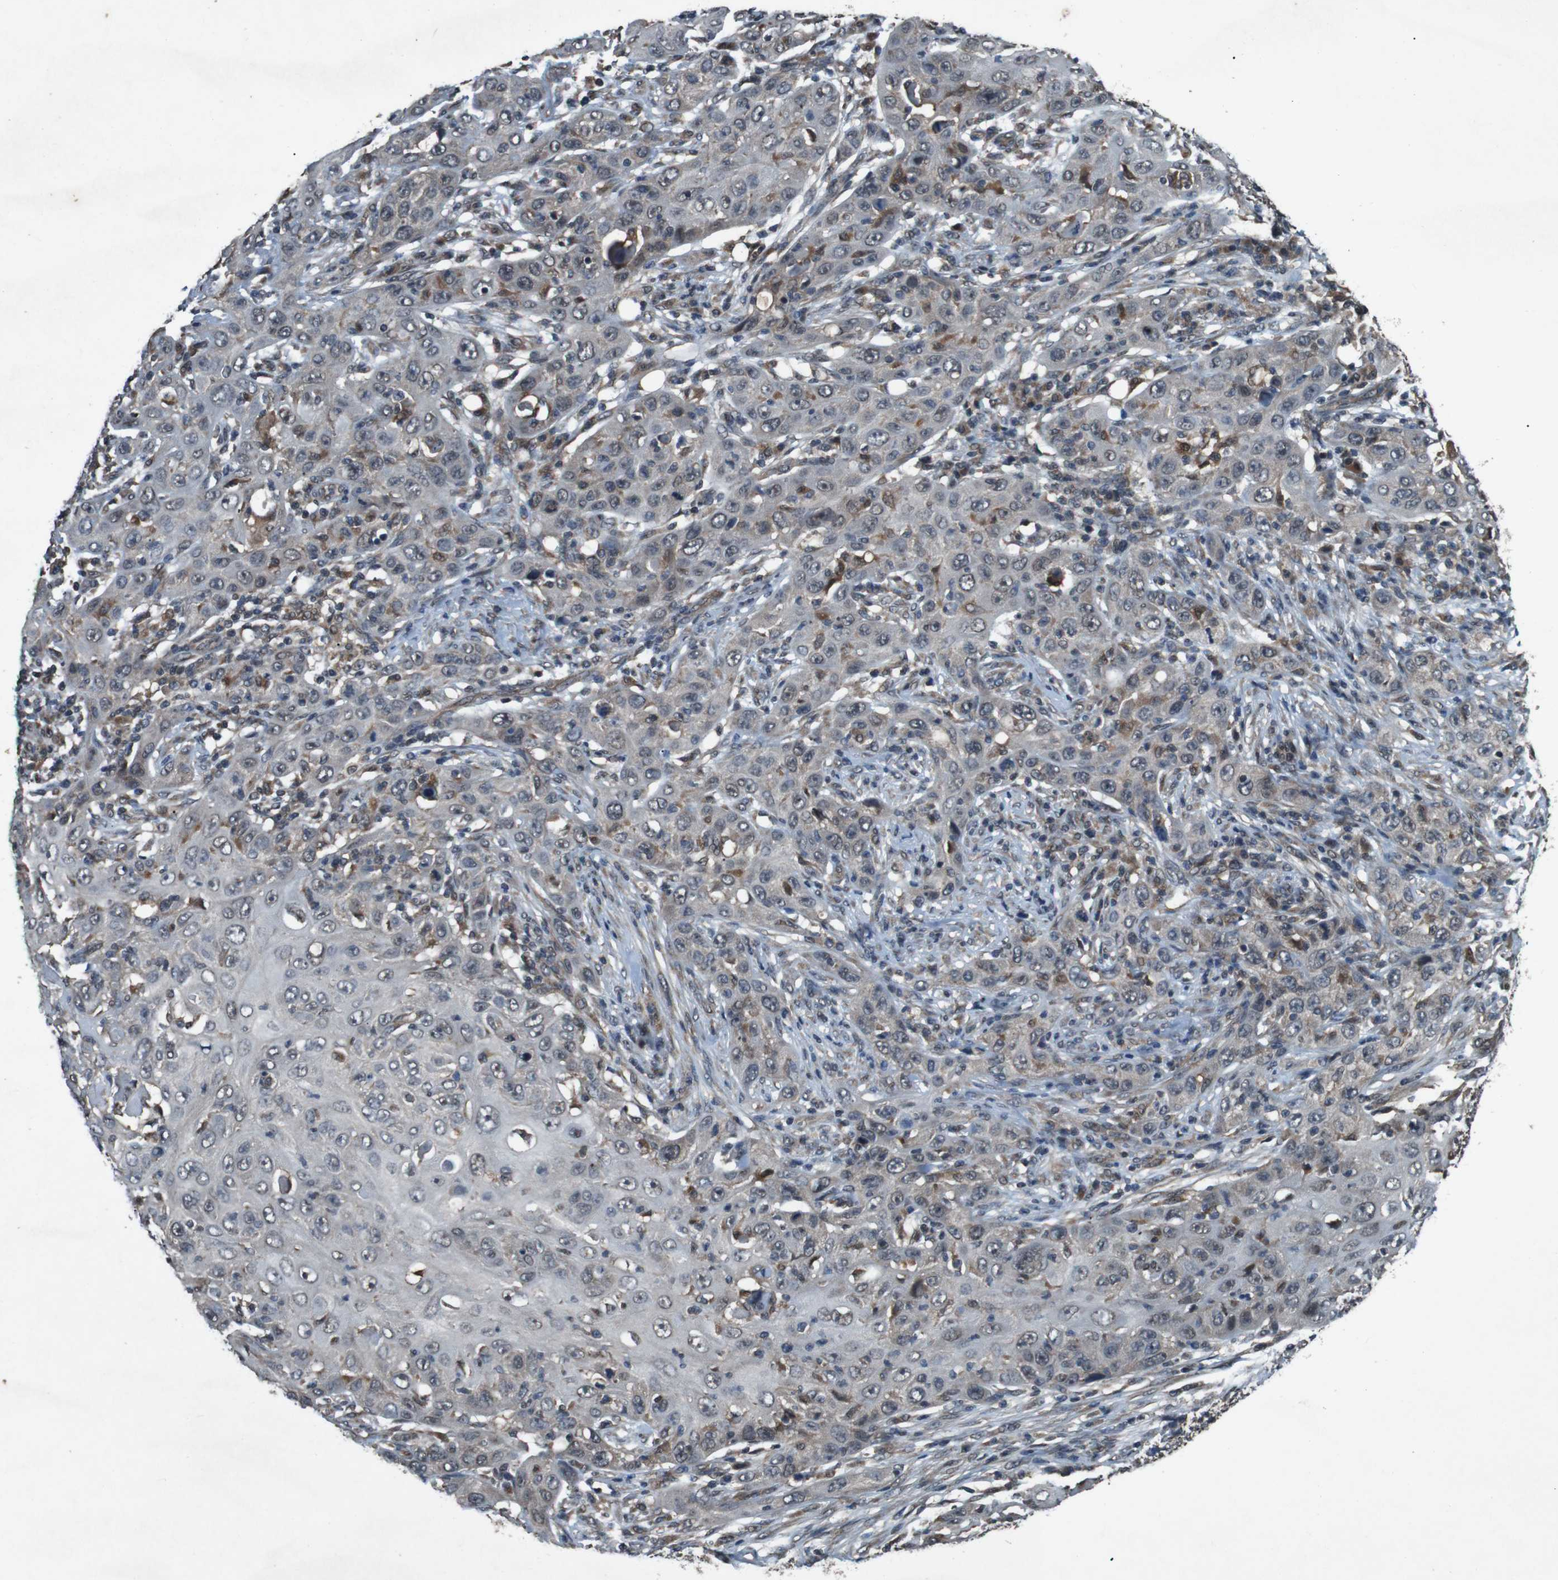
{"staining": {"intensity": "negative", "quantity": "none", "location": "none"}, "tissue": "skin cancer", "cell_type": "Tumor cells", "image_type": "cancer", "snomed": [{"axis": "morphology", "description": "Squamous cell carcinoma, NOS"}, {"axis": "topography", "description": "Skin"}], "caption": "The immunohistochemistry micrograph has no significant expression in tumor cells of skin squamous cell carcinoma tissue. (DAB immunohistochemistry with hematoxylin counter stain).", "gene": "SOCS1", "patient": {"sex": "female", "age": 88}}